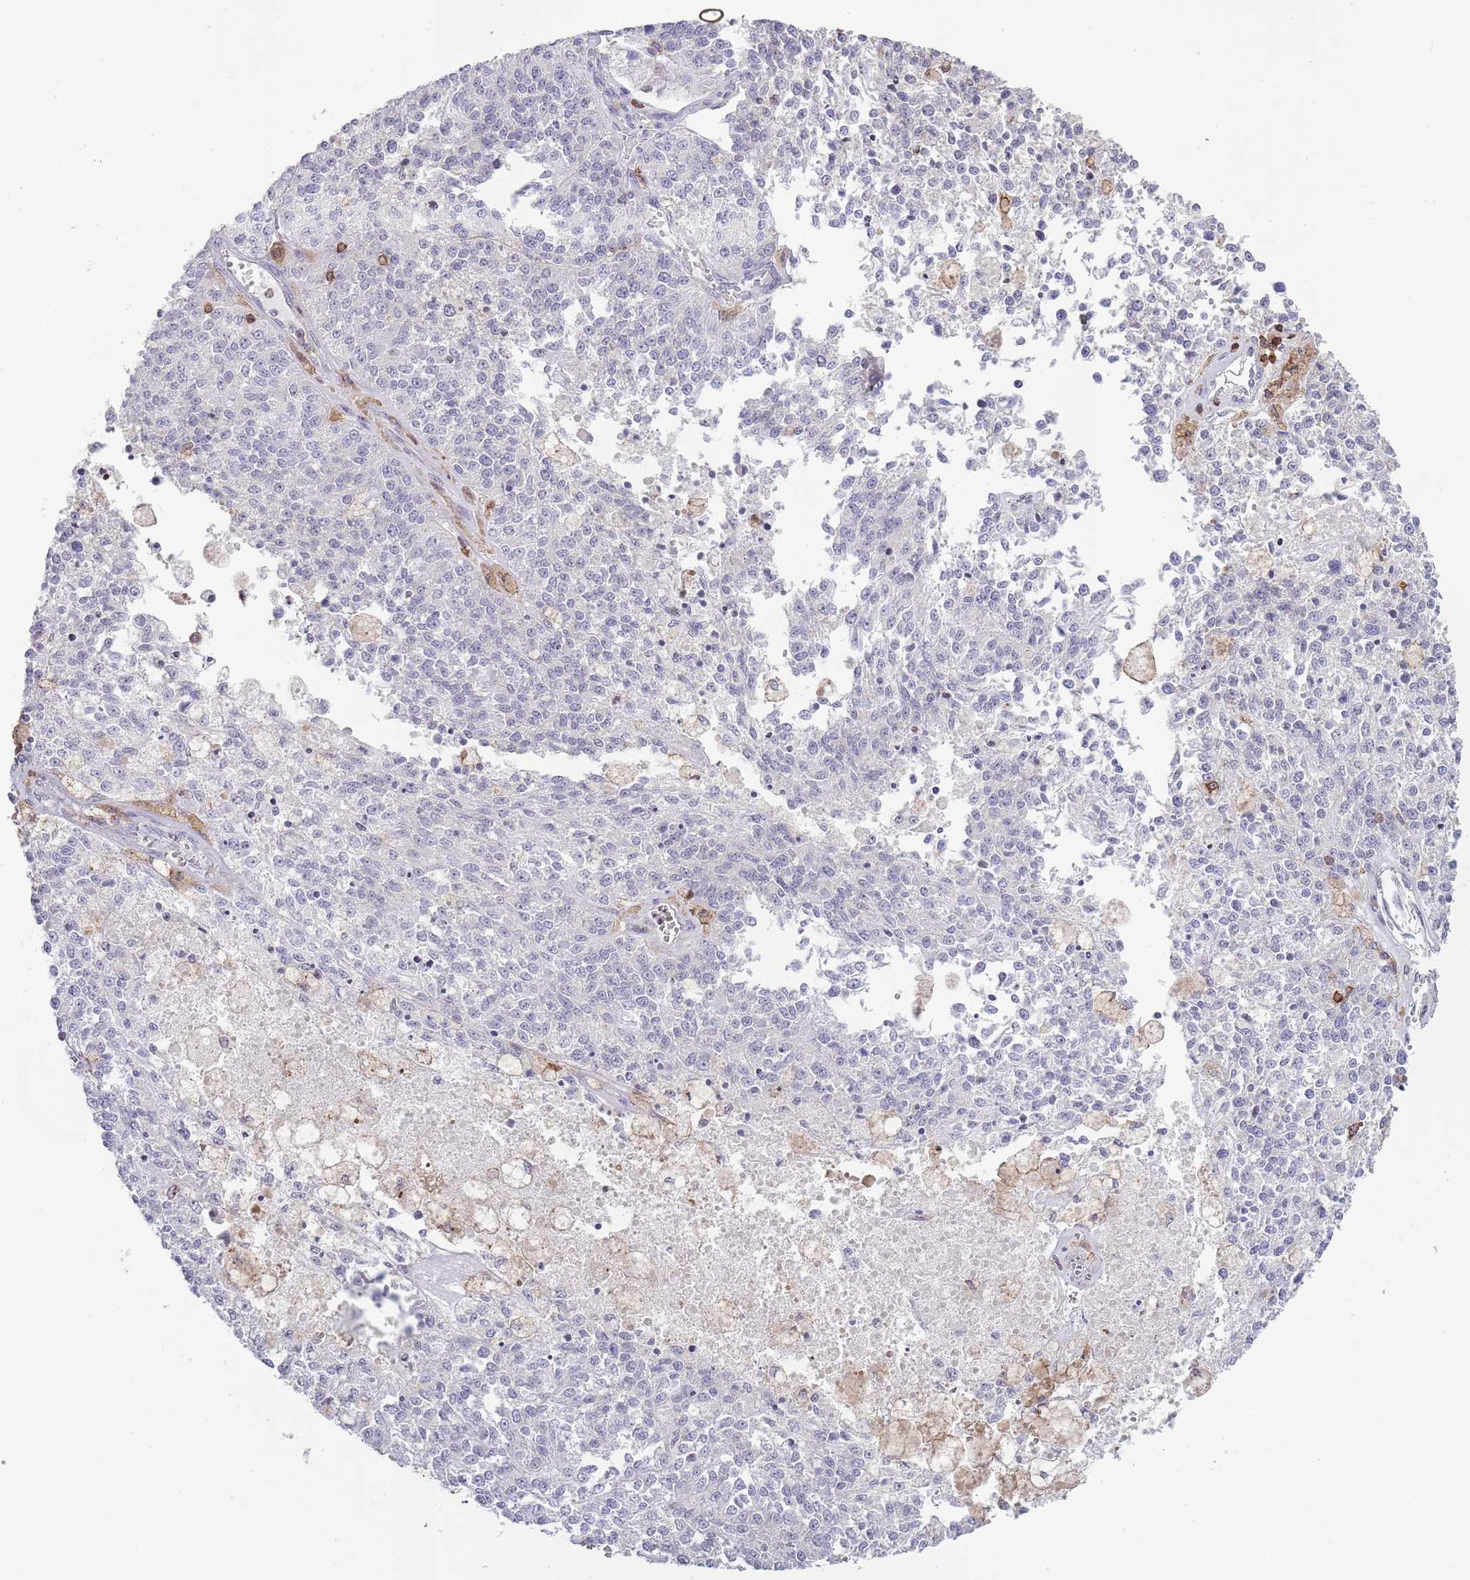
{"staining": {"intensity": "negative", "quantity": "none", "location": "none"}, "tissue": "melanoma", "cell_type": "Tumor cells", "image_type": "cancer", "snomed": [{"axis": "morphology", "description": "Malignant melanoma, NOS"}, {"axis": "topography", "description": "Skin"}], "caption": "This is an immunohistochemistry image of melanoma. There is no staining in tumor cells.", "gene": "LPXN", "patient": {"sex": "female", "age": 64}}